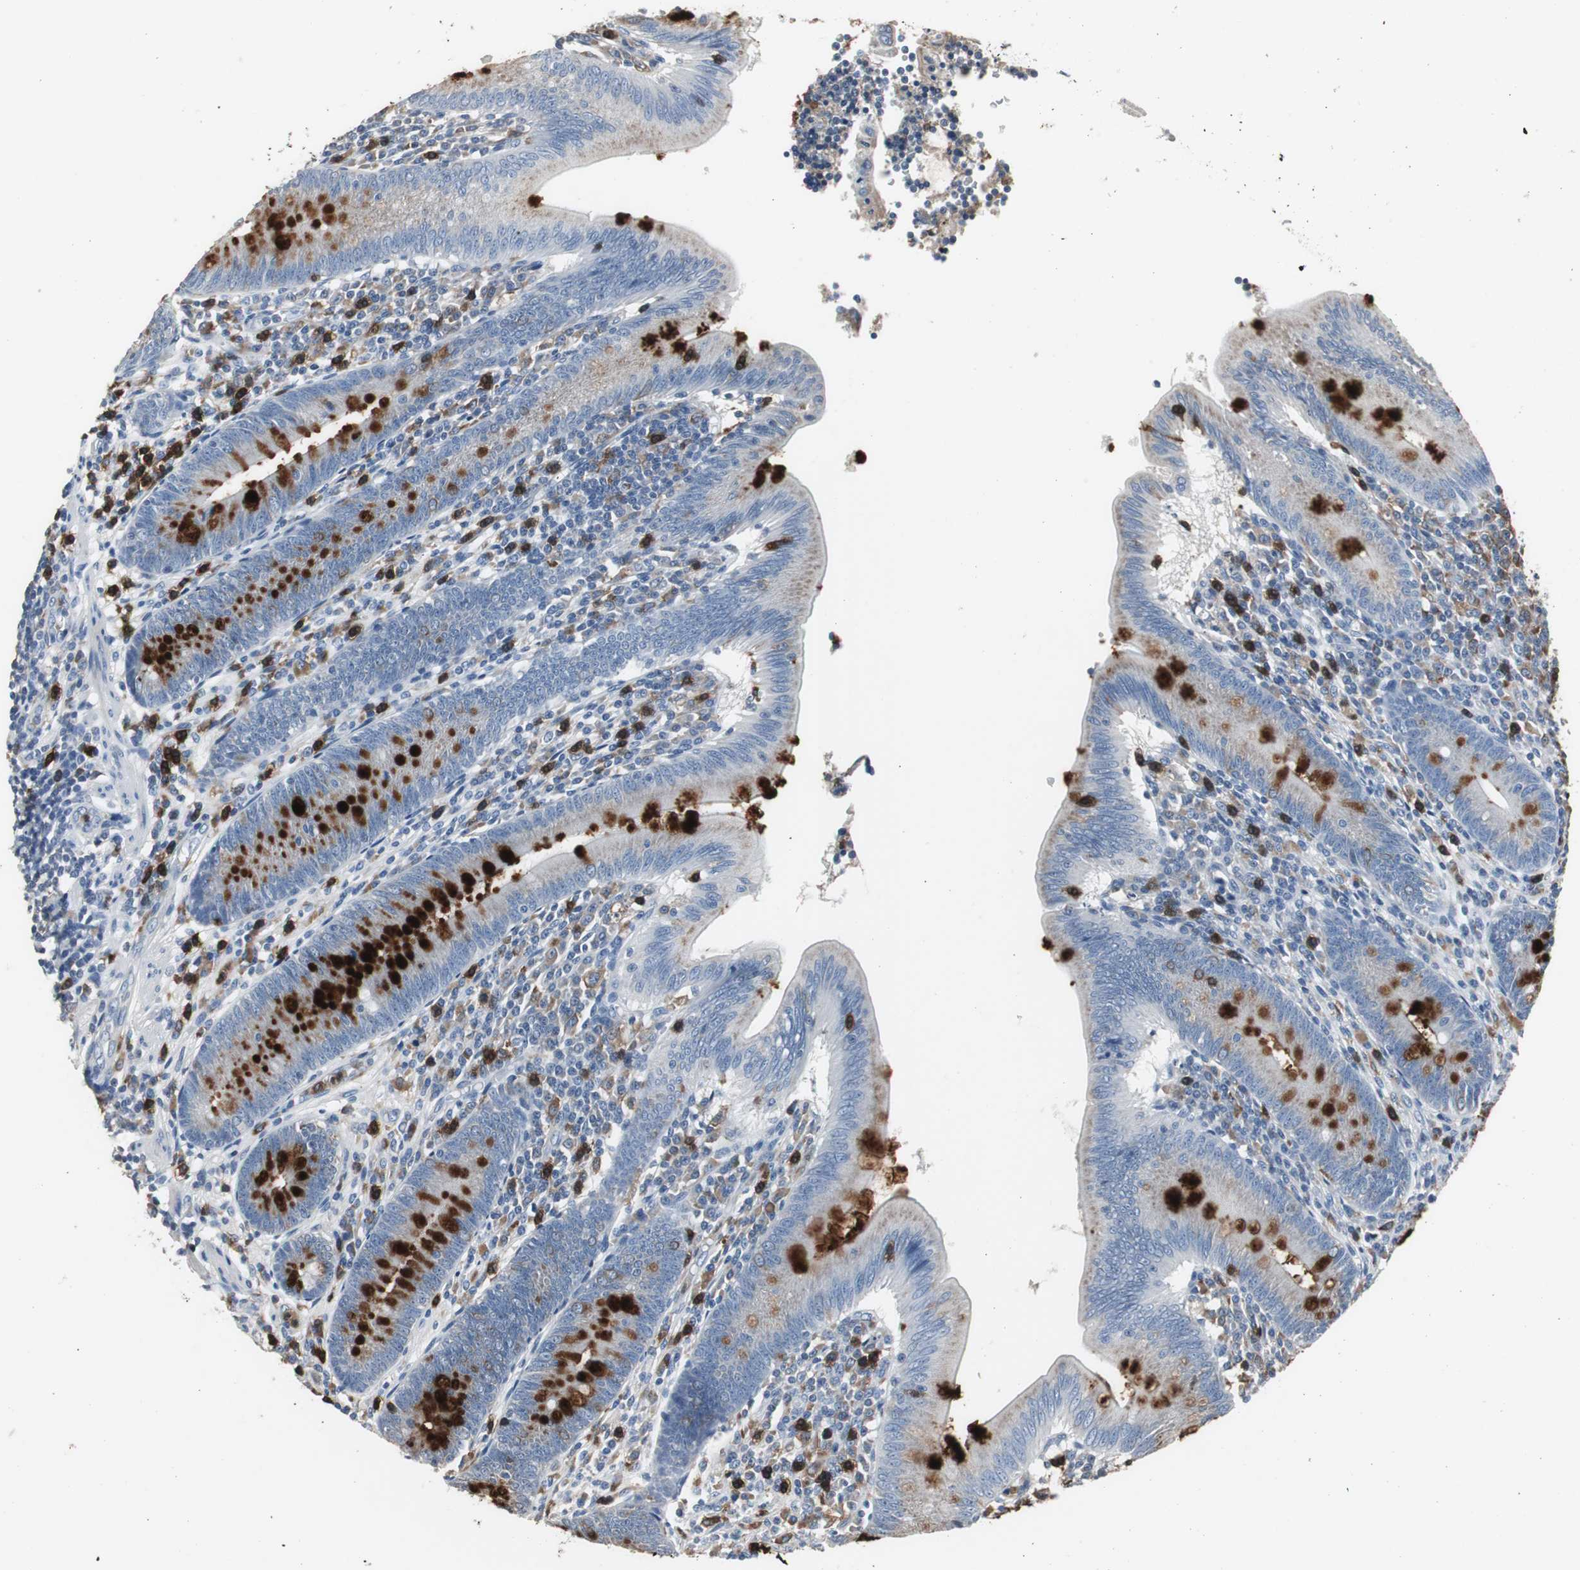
{"staining": {"intensity": "strong", "quantity": "25%-75%", "location": "cytoplasmic/membranous"}, "tissue": "appendix", "cell_type": "Glandular cells", "image_type": "normal", "snomed": [{"axis": "morphology", "description": "Normal tissue, NOS"}, {"axis": "morphology", "description": "Inflammation, NOS"}, {"axis": "topography", "description": "Appendix"}], "caption": "High-power microscopy captured an immunohistochemistry (IHC) image of normal appendix, revealing strong cytoplasmic/membranous positivity in about 25%-75% of glandular cells.", "gene": "NCF2", "patient": {"sex": "male", "age": 46}}